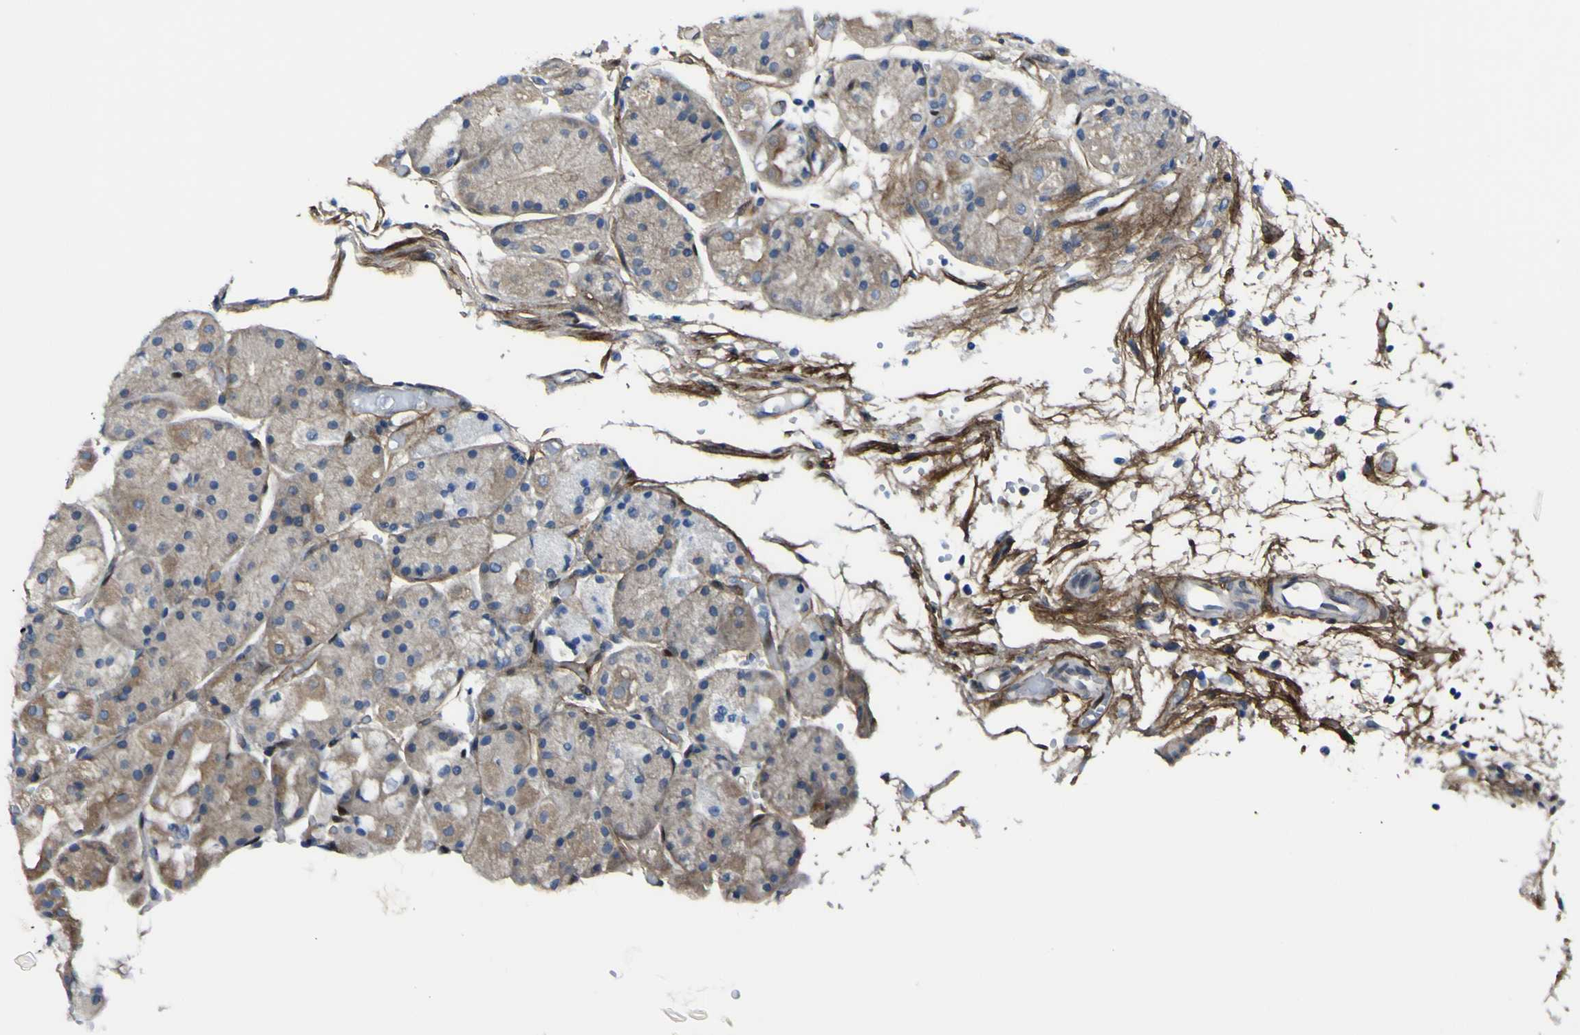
{"staining": {"intensity": "moderate", "quantity": "25%-75%", "location": "cytoplasmic/membranous"}, "tissue": "stomach", "cell_type": "Glandular cells", "image_type": "normal", "snomed": [{"axis": "morphology", "description": "Normal tissue, NOS"}, {"axis": "topography", "description": "Stomach, upper"}], "caption": "Protein analysis of normal stomach demonstrates moderate cytoplasmic/membranous expression in about 25%-75% of glandular cells. (IHC, brightfield microscopy, high magnification).", "gene": "LRRN1", "patient": {"sex": "male", "age": 72}}